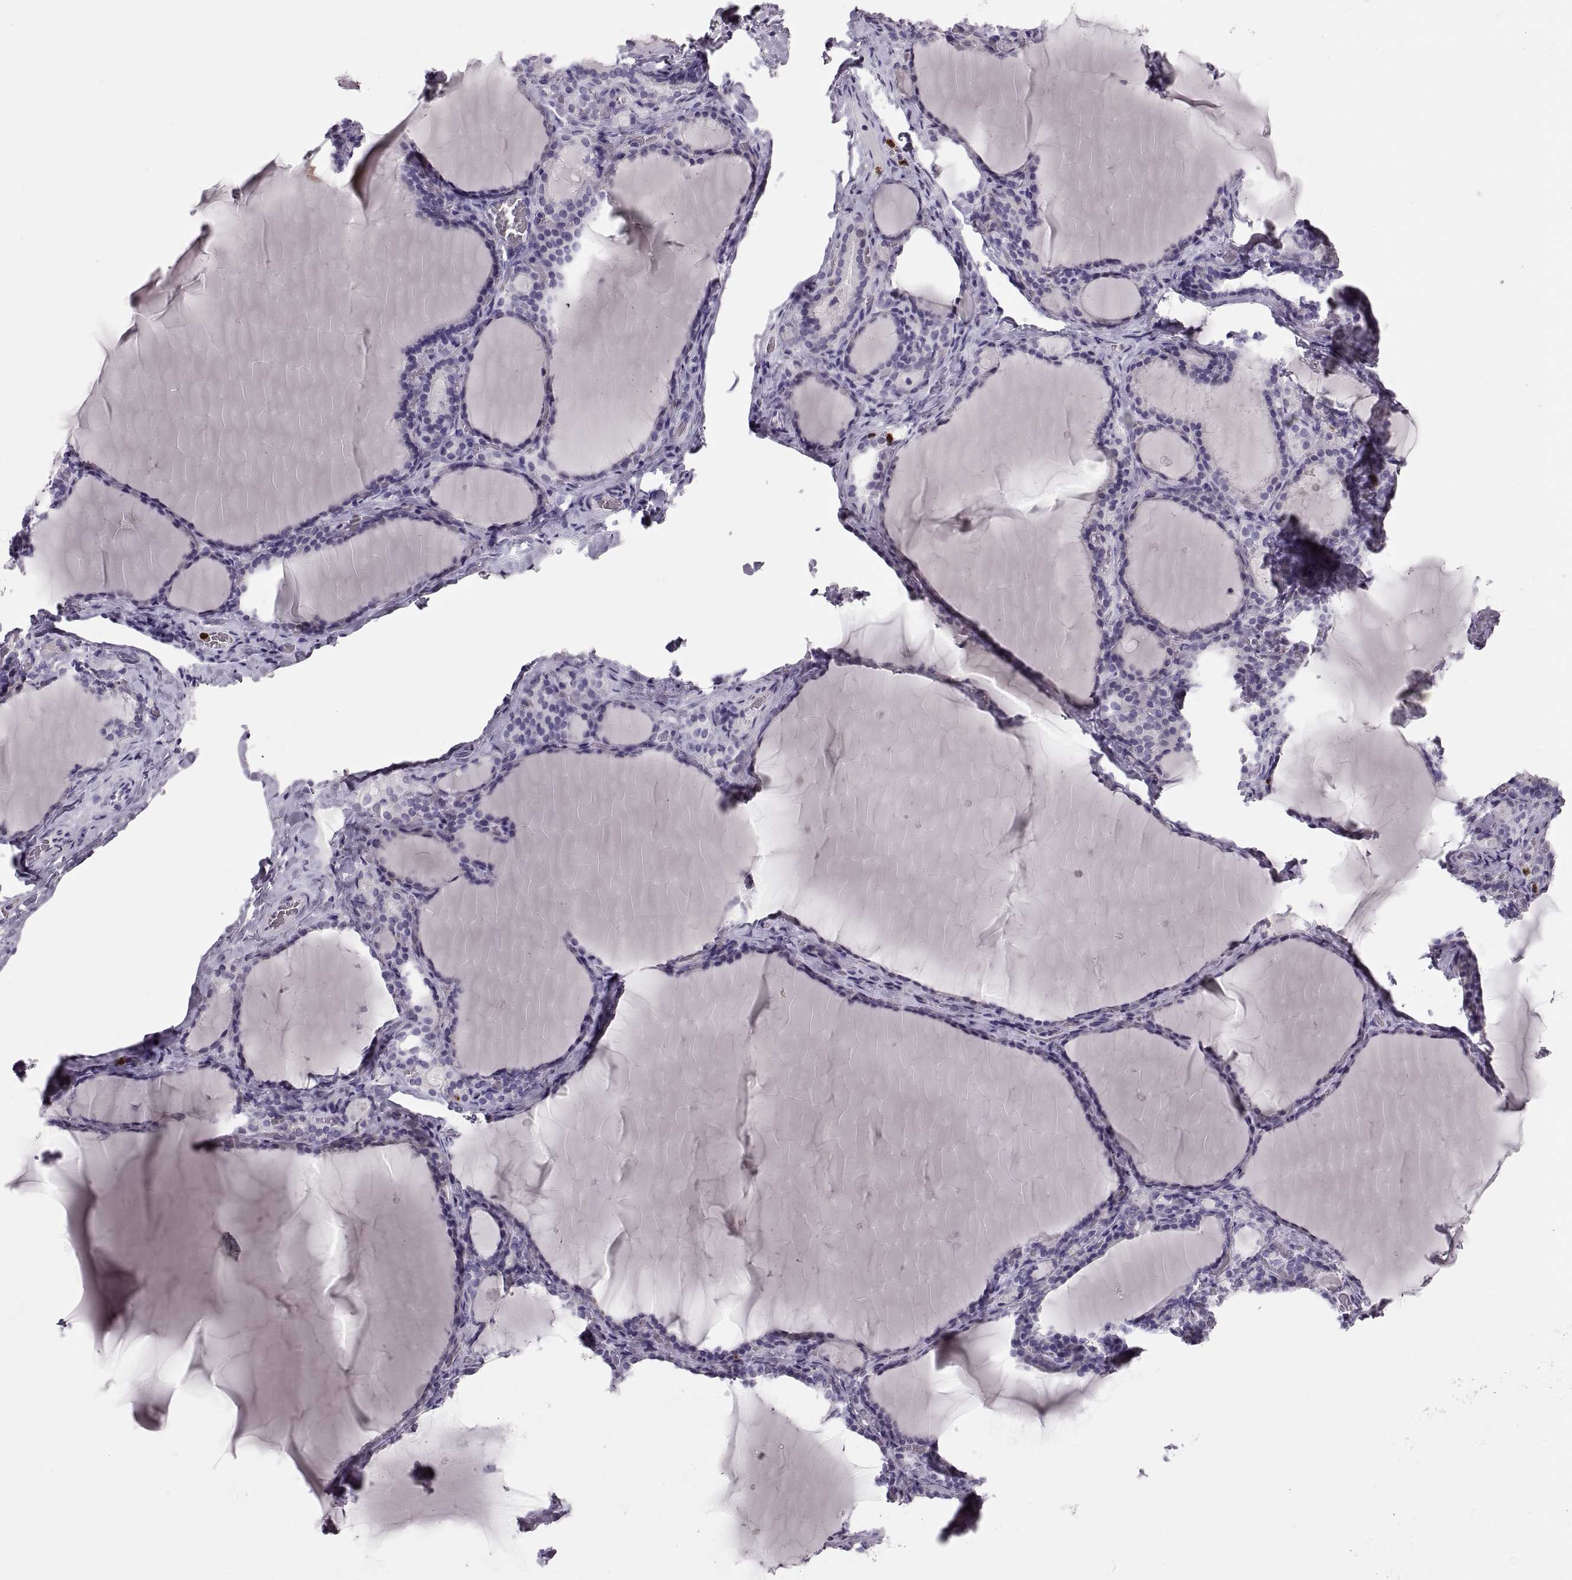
{"staining": {"intensity": "negative", "quantity": "none", "location": "none"}, "tissue": "thyroid gland", "cell_type": "Glandular cells", "image_type": "normal", "snomed": [{"axis": "morphology", "description": "Normal tissue, NOS"}, {"axis": "morphology", "description": "Hyperplasia, NOS"}, {"axis": "topography", "description": "Thyroid gland"}], "caption": "Micrograph shows no protein staining in glandular cells of benign thyroid gland. The staining is performed using DAB (3,3'-diaminobenzidine) brown chromogen with nuclei counter-stained in using hematoxylin.", "gene": "MILR1", "patient": {"sex": "female", "age": 27}}